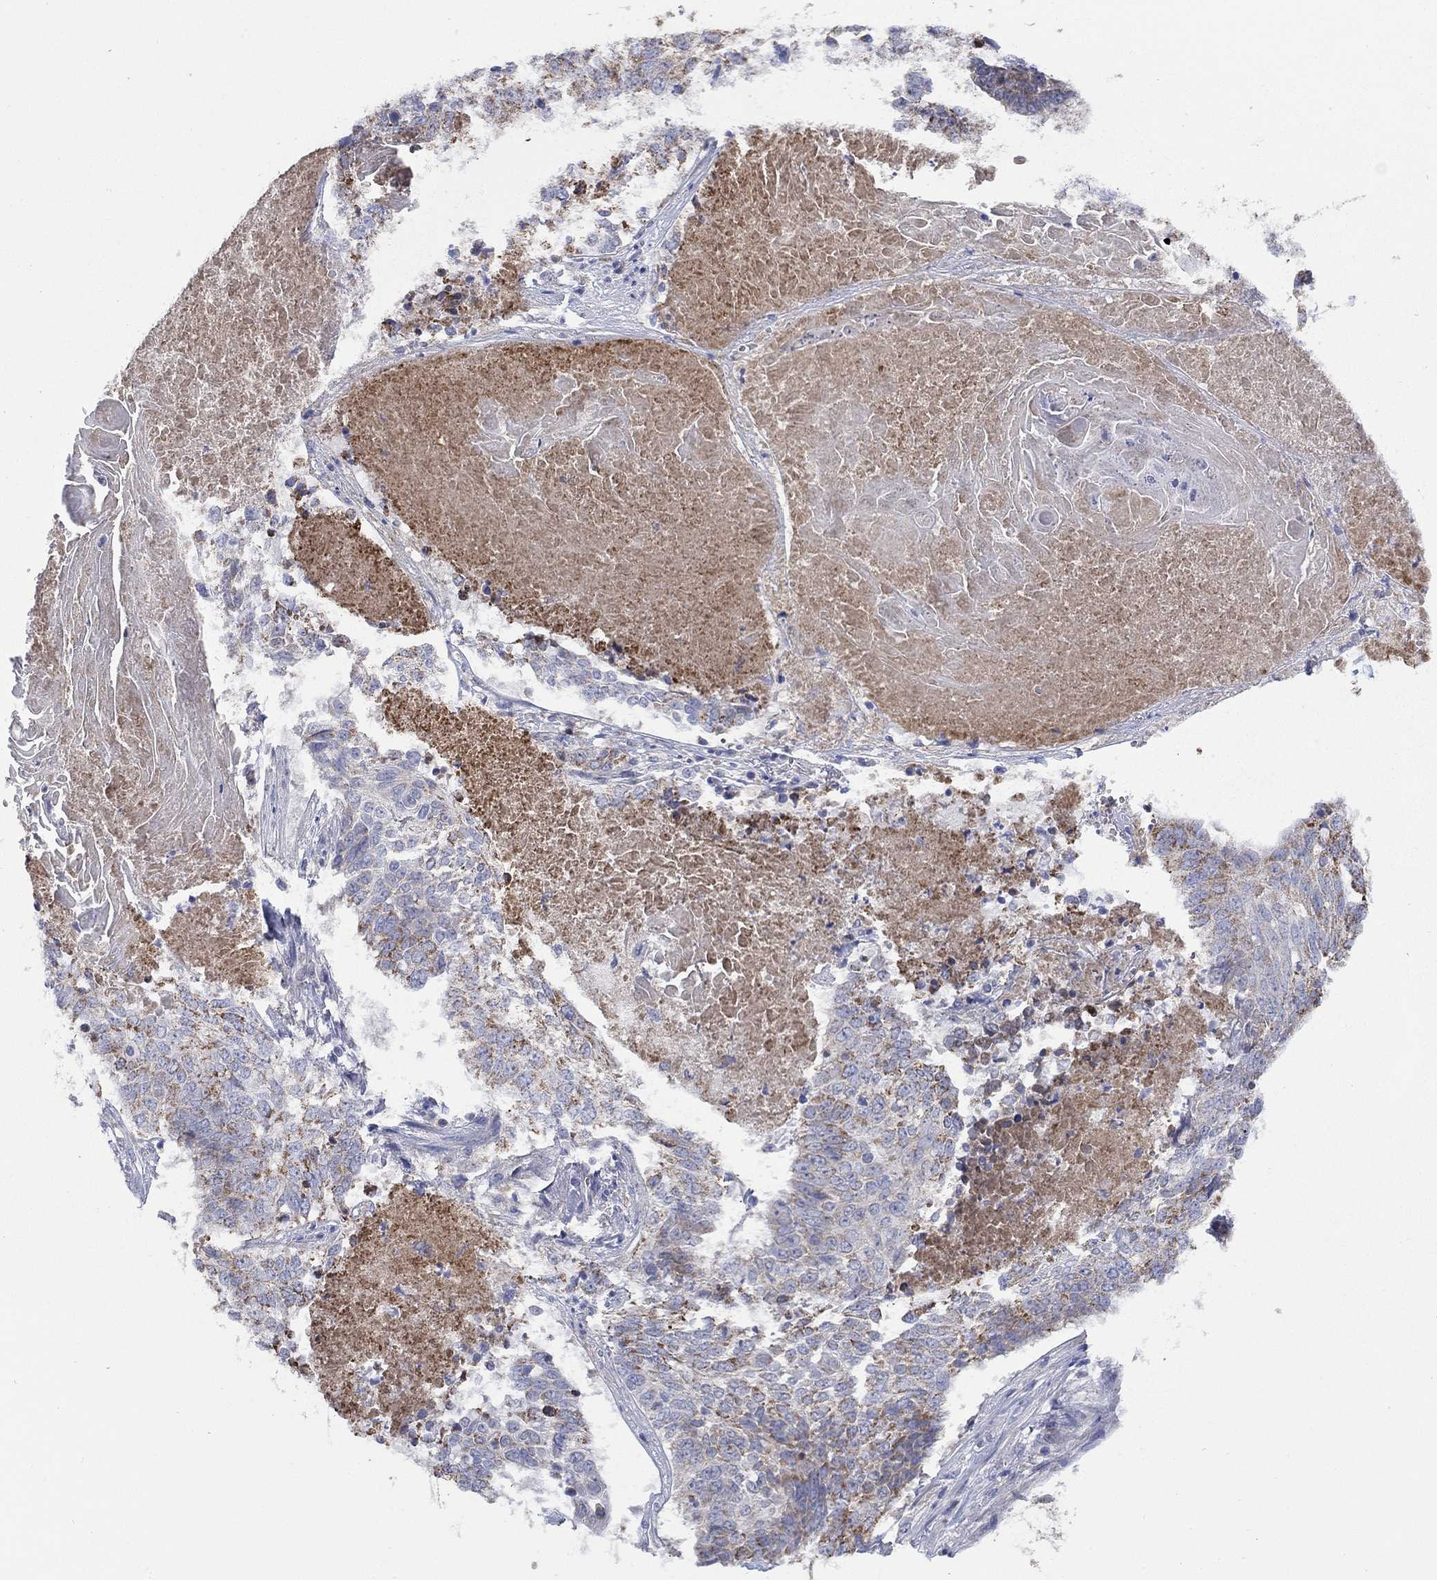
{"staining": {"intensity": "moderate", "quantity": ">75%", "location": "cytoplasmic/membranous"}, "tissue": "lung cancer", "cell_type": "Tumor cells", "image_type": "cancer", "snomed": [{"axis": "morphology", "description": "Squamous cell carcinoma, NOS"}, {"axis": "topography", "description": "Lung"}], "caption": "Immunohistochemical staining of human lung cancer (squamous cell carcinoma) reveals medium levels of moderate cytoplasmic/membranous protein expression in about >75% of tumor cells.", "gene": "CLVS1", "patient": {"sex": "male", "age": 64}}